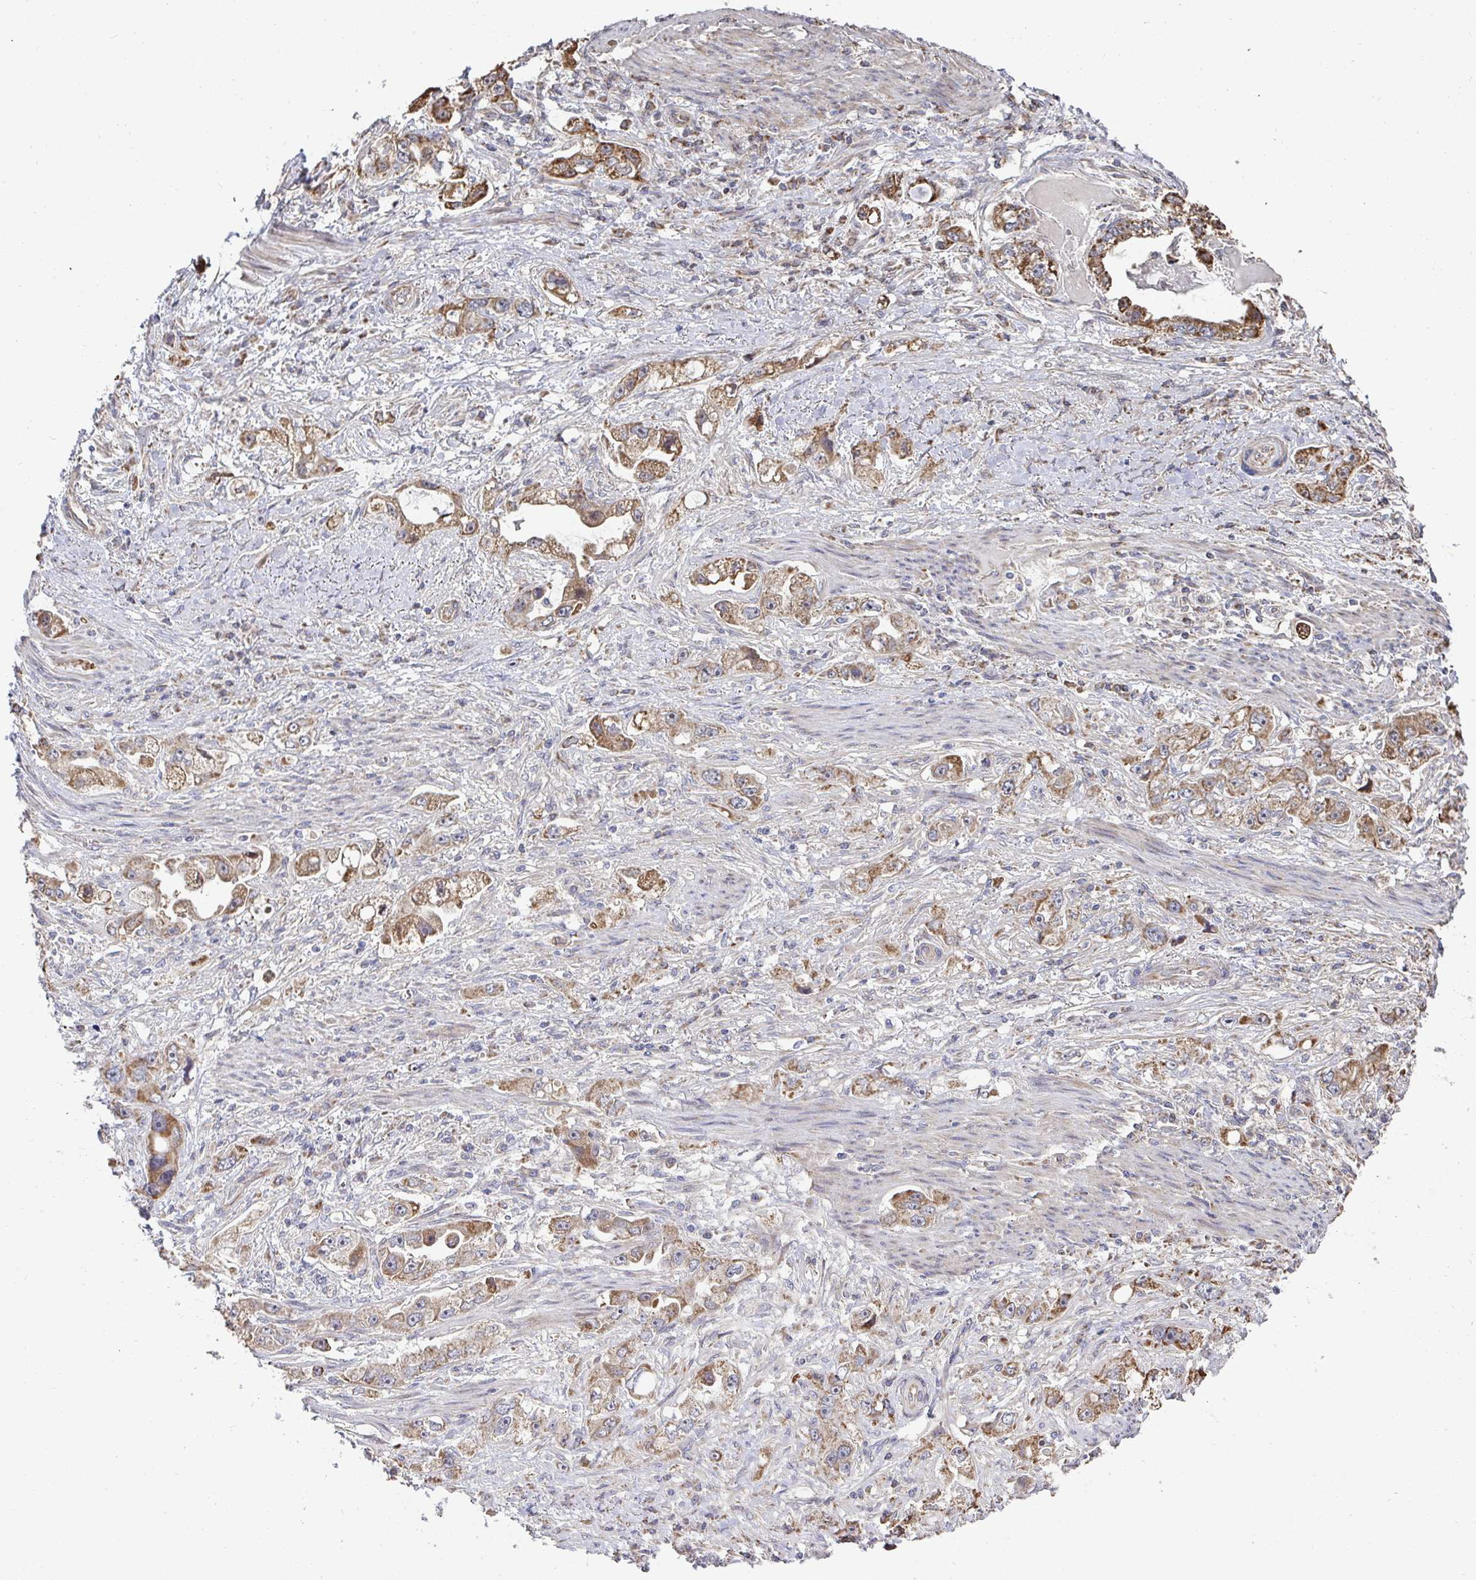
{"staining": {"intensity": "moderate", "quantity": ">75%", "location": "cytoplasmic/membranous"}, "tissue": "stomach cancer", "cell_type": "Tumor cells", "image_type": "cancer", "snomed": [{"axis": "morphology", "description": "Adenocarcinoma, NOS"}, {"axis": "topography", "description": "Stomach, lower"}], "caption": "Immunohistochemistry (IHC) of human adenocarcinoma (stomach) shows medium levels of moderate cytoplasmic/membranous staining in approximately >75% of tumor cells.", "gene": "AGTPBP1", "patient": {"sex": "female", "age": 93}}